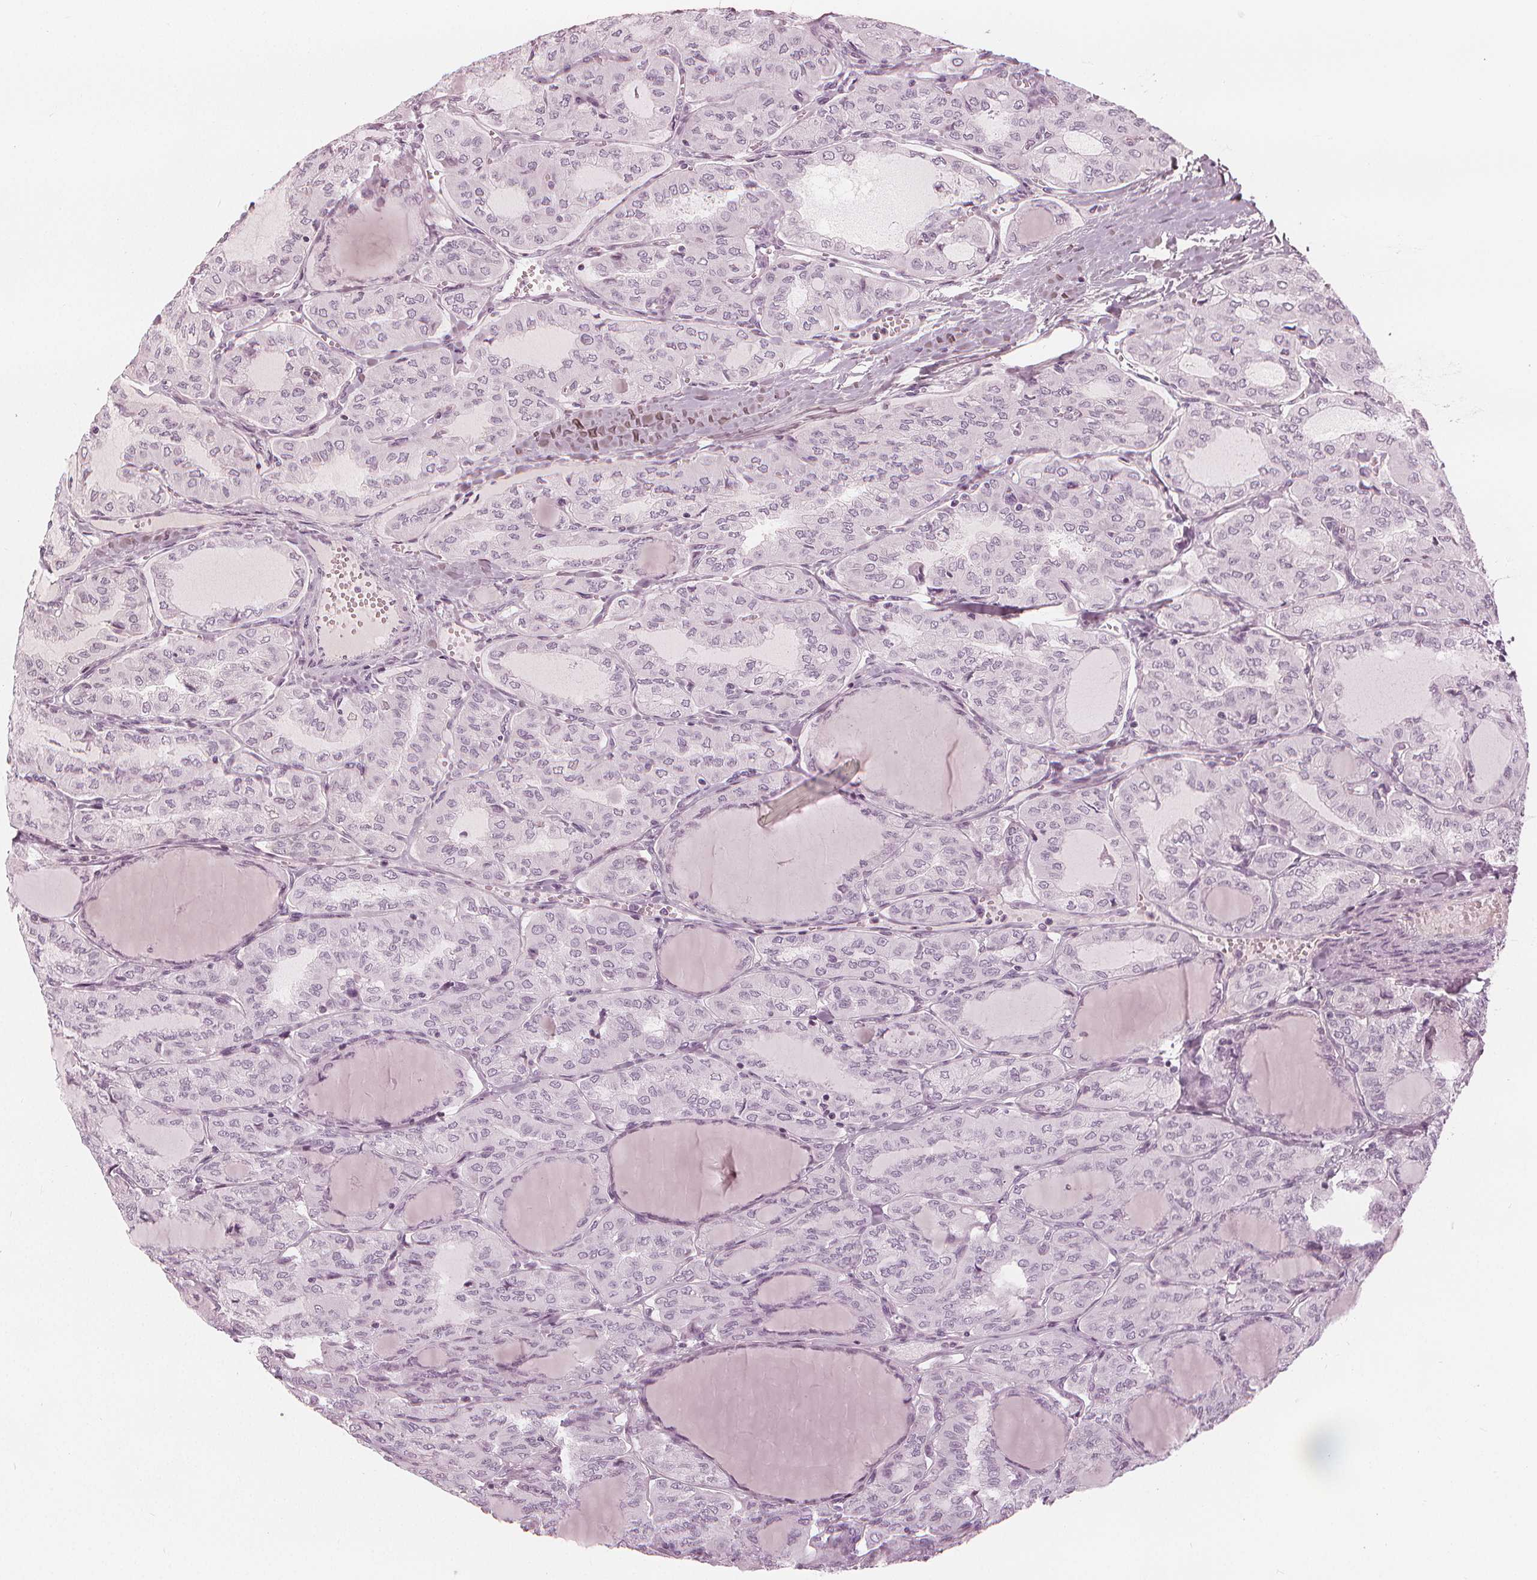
{"staining": {"intensity": "negative", "quantity": "none", "location": "none"}, "tissue": "thyroid cancer", "cell_type": "Tumor cells", "image_type": "cancer", "snomed": [{"axis": "morphology", "description": "Papillary adenocarcinoma, NOS"}, {"axis": "topography", "description": "Thyroid gland"}], "caption": "Thyroid cancer was stained to show a protein in brown. There is no significant expression in tumor cells.", "gene": "PAEP", "patient": {"sex": "male", "age": 20}}